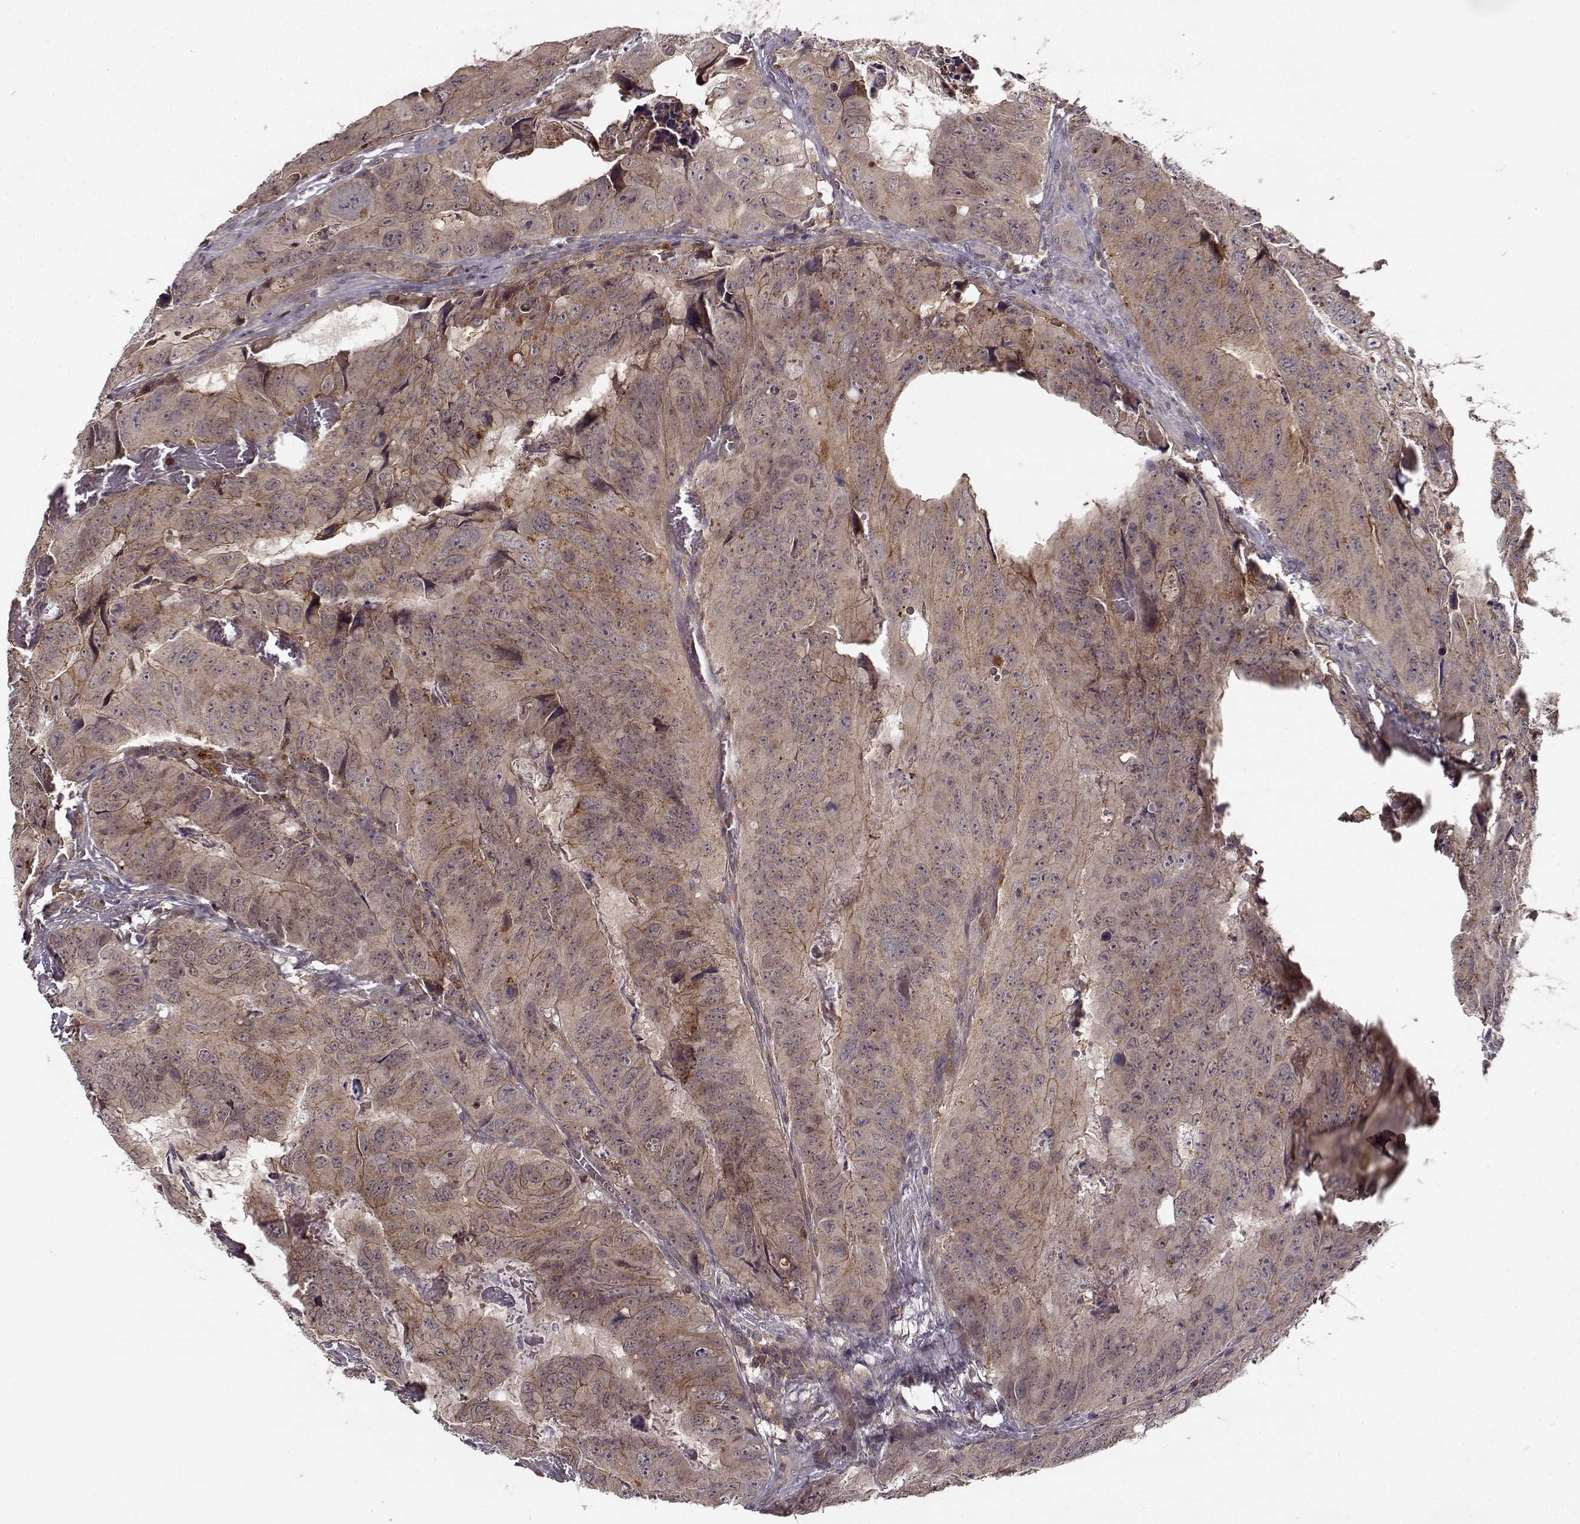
{"staining": {"intensity": "weak", "quantity": ">75%", "location": "cytoplasmic/membranous"}, "tissue": "colorectal cancer", "cell_type": "Tumor cells", "image_type": "cancer", "snomed": [{"axis": "morphology", "description": "Adenocarcinoma, NOS"}, {"axis": "topography", "description": "Colon"}], "caption": "Colorectal cancer was stained to show a protein in brown. There is low levels of weak cytoplasmic/membranous positivity in approximately >75% of tumor cells.", "gene": "IFRD2", "patient": {"sex": "male", "age": 79}}